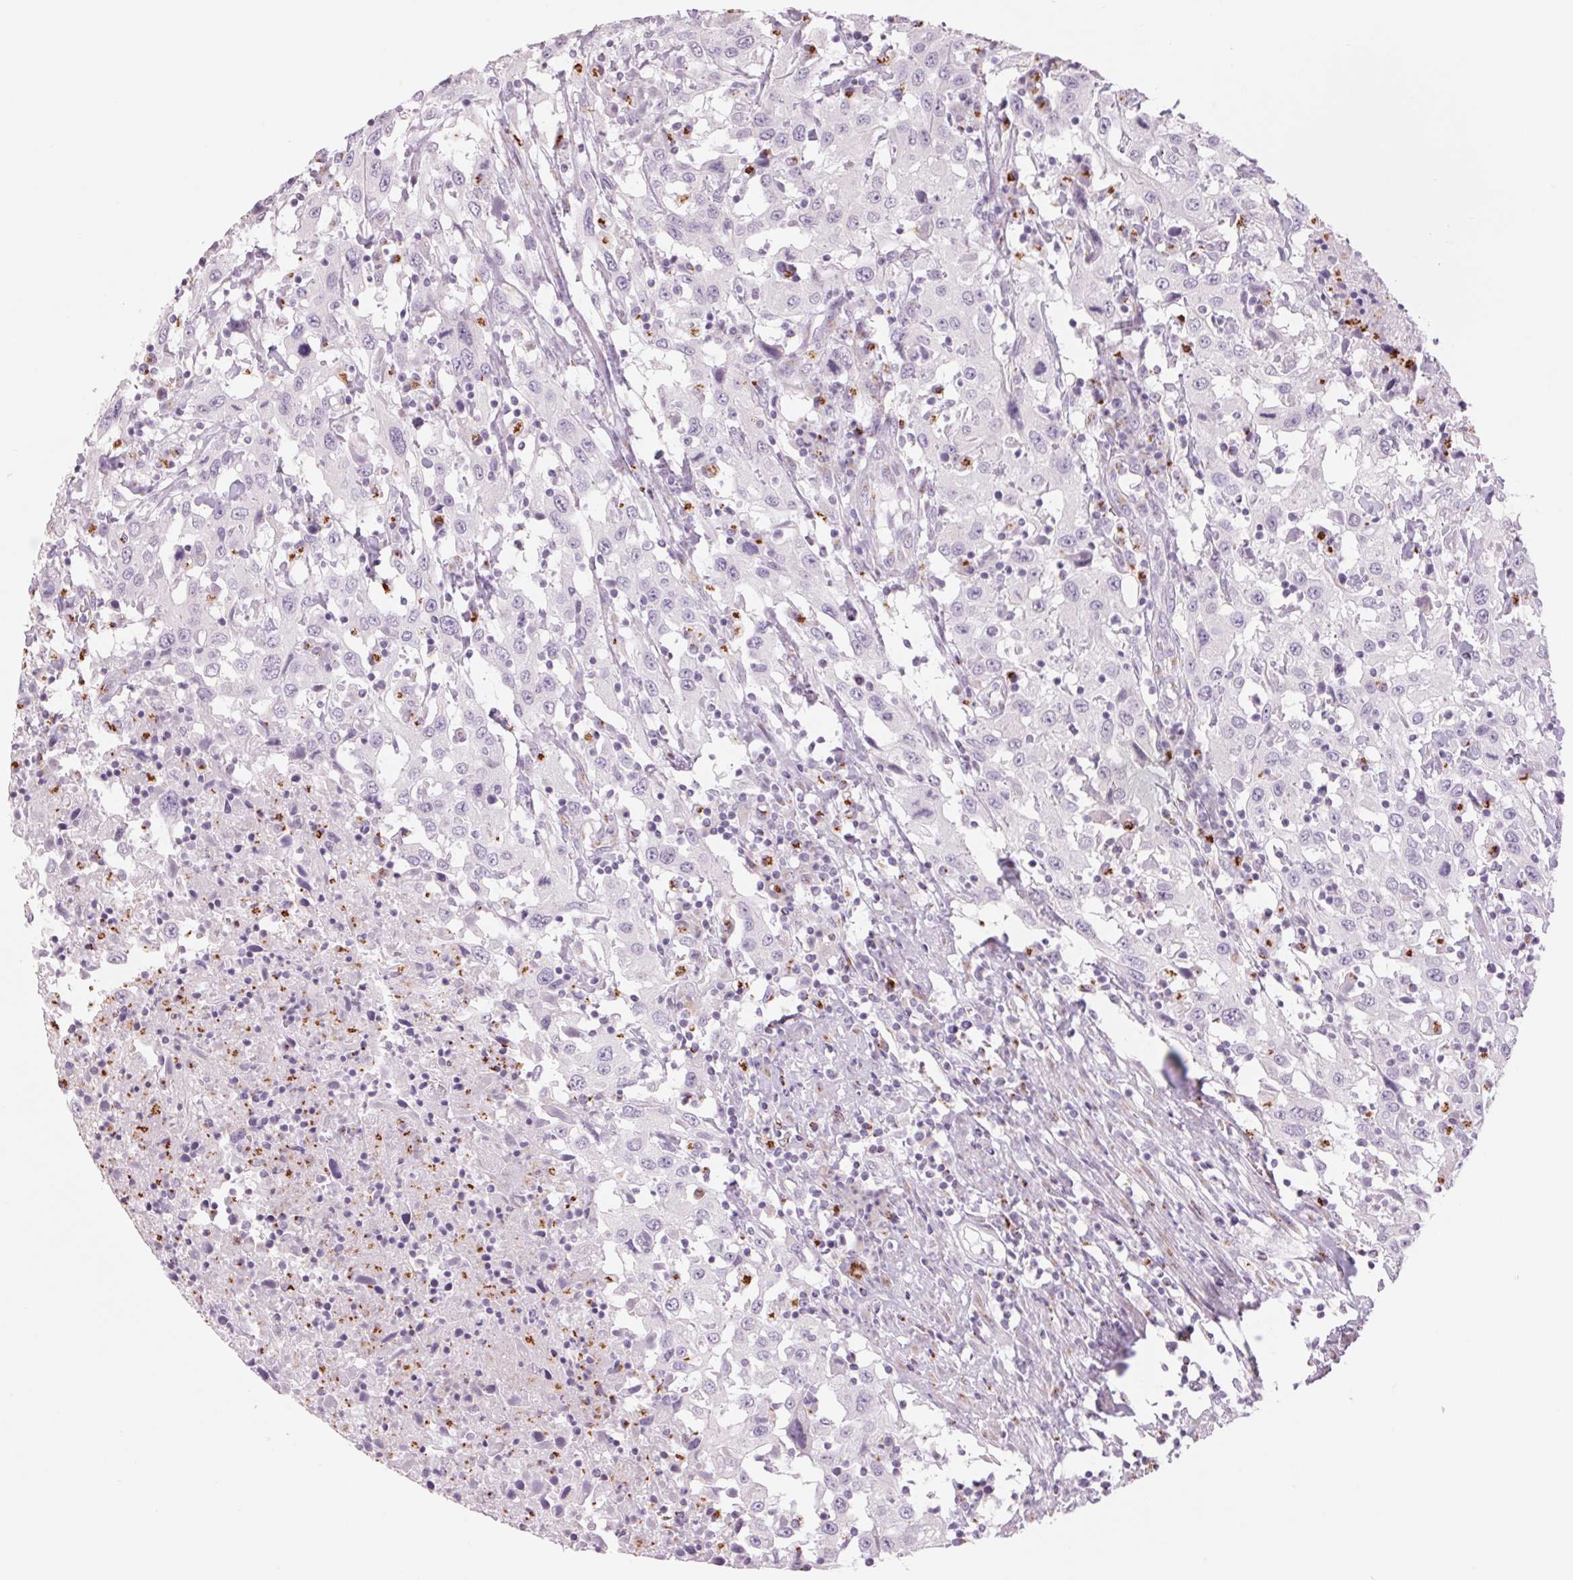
{"staining": {"intensity": "negative", "quantity": "none", "location": "none"}, "tissue": "urothelial cancer", "cell_type": "Tumor cells", "image_type": "cancer", "snomed": [{"axis": "morphology", "description": "Urothelial carcinoma, High grade"}, {"axis": "topography", "description": "Urinary bladder"}], "caption": "Micrograph shows no protein staining in tumor cells of urothelial cancer tissue. (DAB (3,3'-diaminobenzidine) IHC, high magnification).", "gene": "GALNT7", "patient": {"sex": "male", "age": 61}}